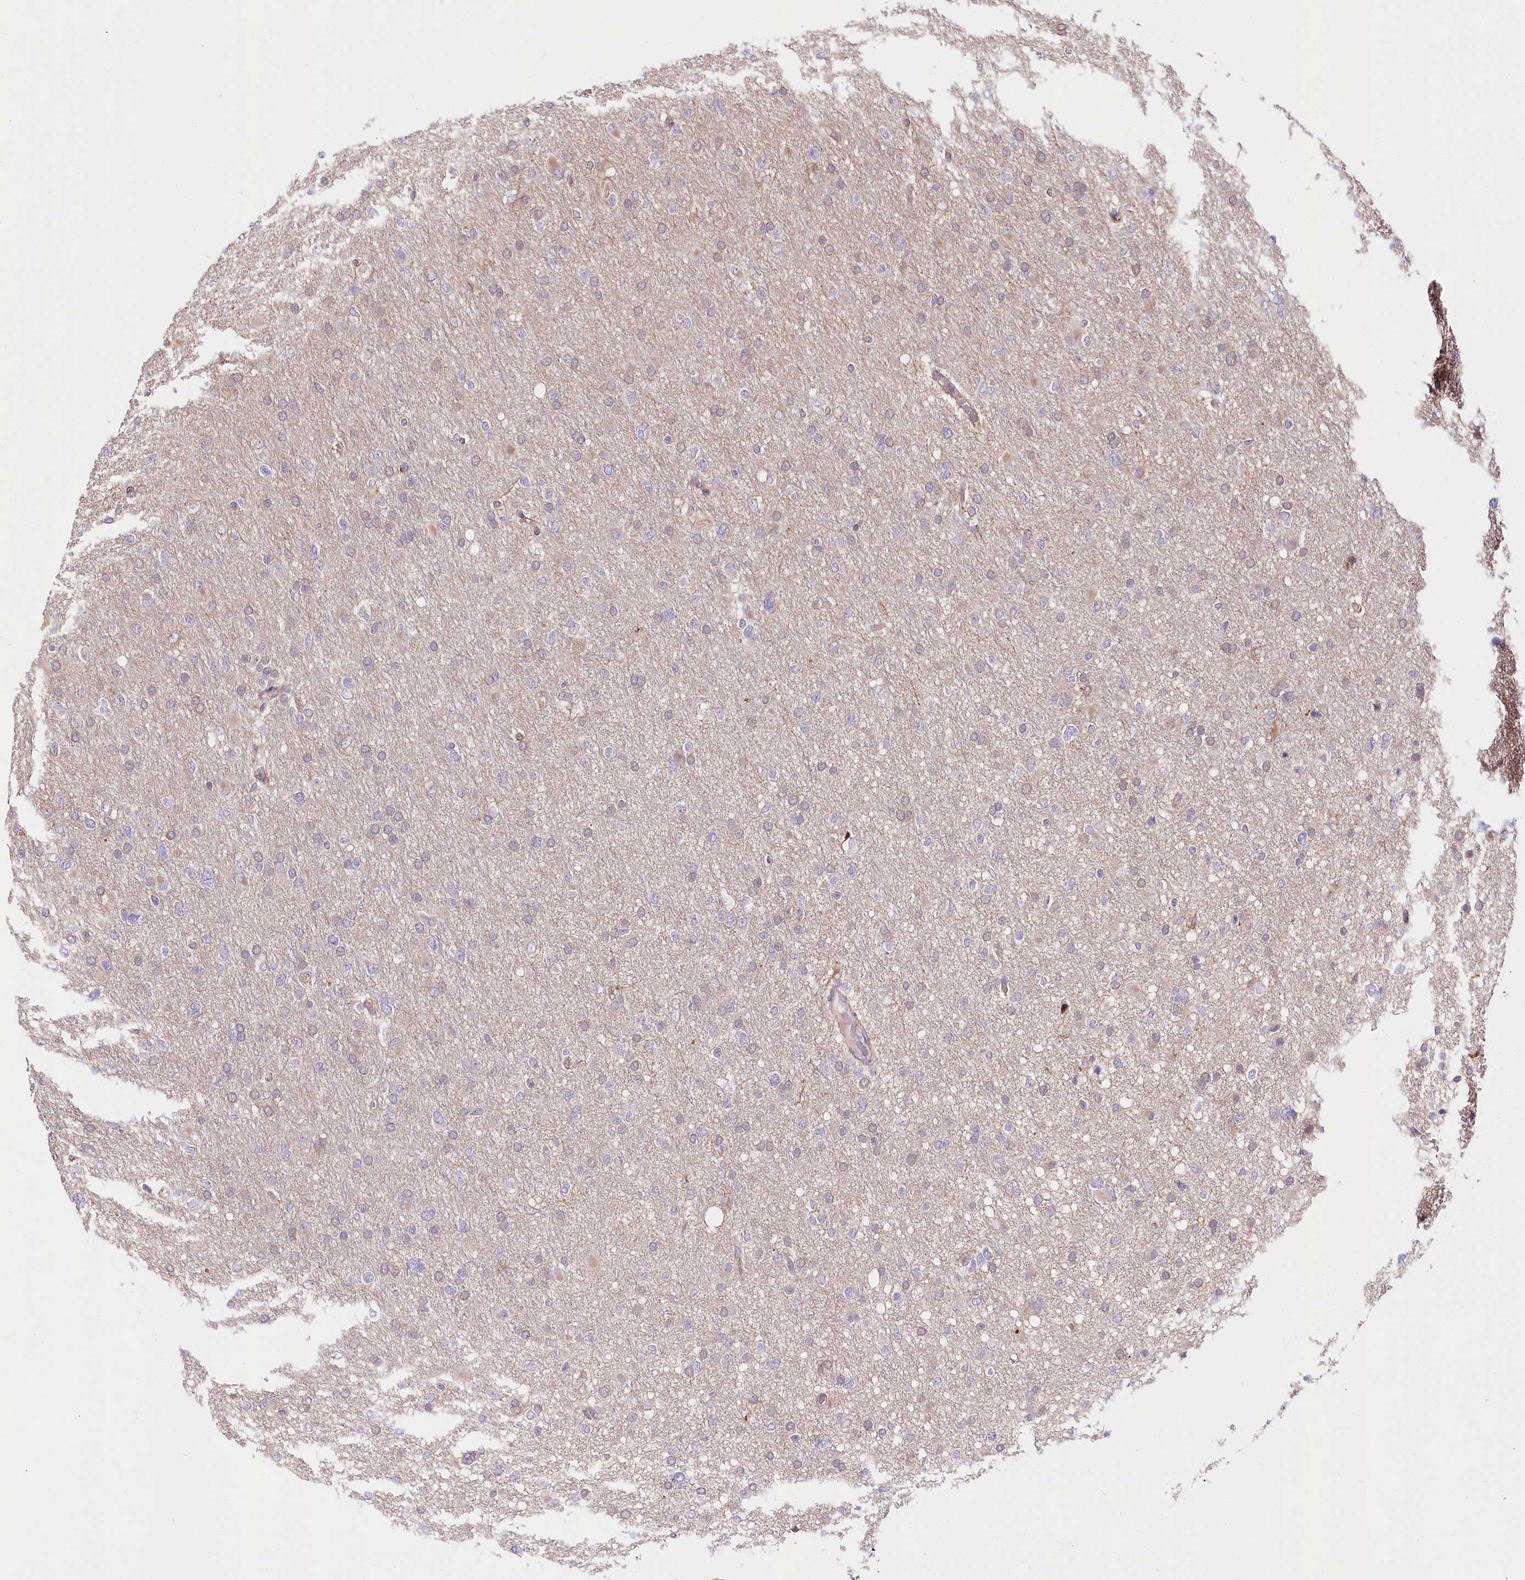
{"staining": {"intensity": "negative", "quantity": "none", "location": "none"}, "tissue": "glioma", "cell_type": "Tumor cells", "image_type": "cancer", "snomed": [{"axis": "morphology", "description": "Glioma, malignant, High grade"}, {"axis": "topography", "description": "Cerebral cortex"}], "caption": "High-grade glioma (malignant) was stained to show a protein in brown. There is no significant positivity in tumor cells.", "gene": "UGP2", "patient": {"sex": "female", "age": 36}}